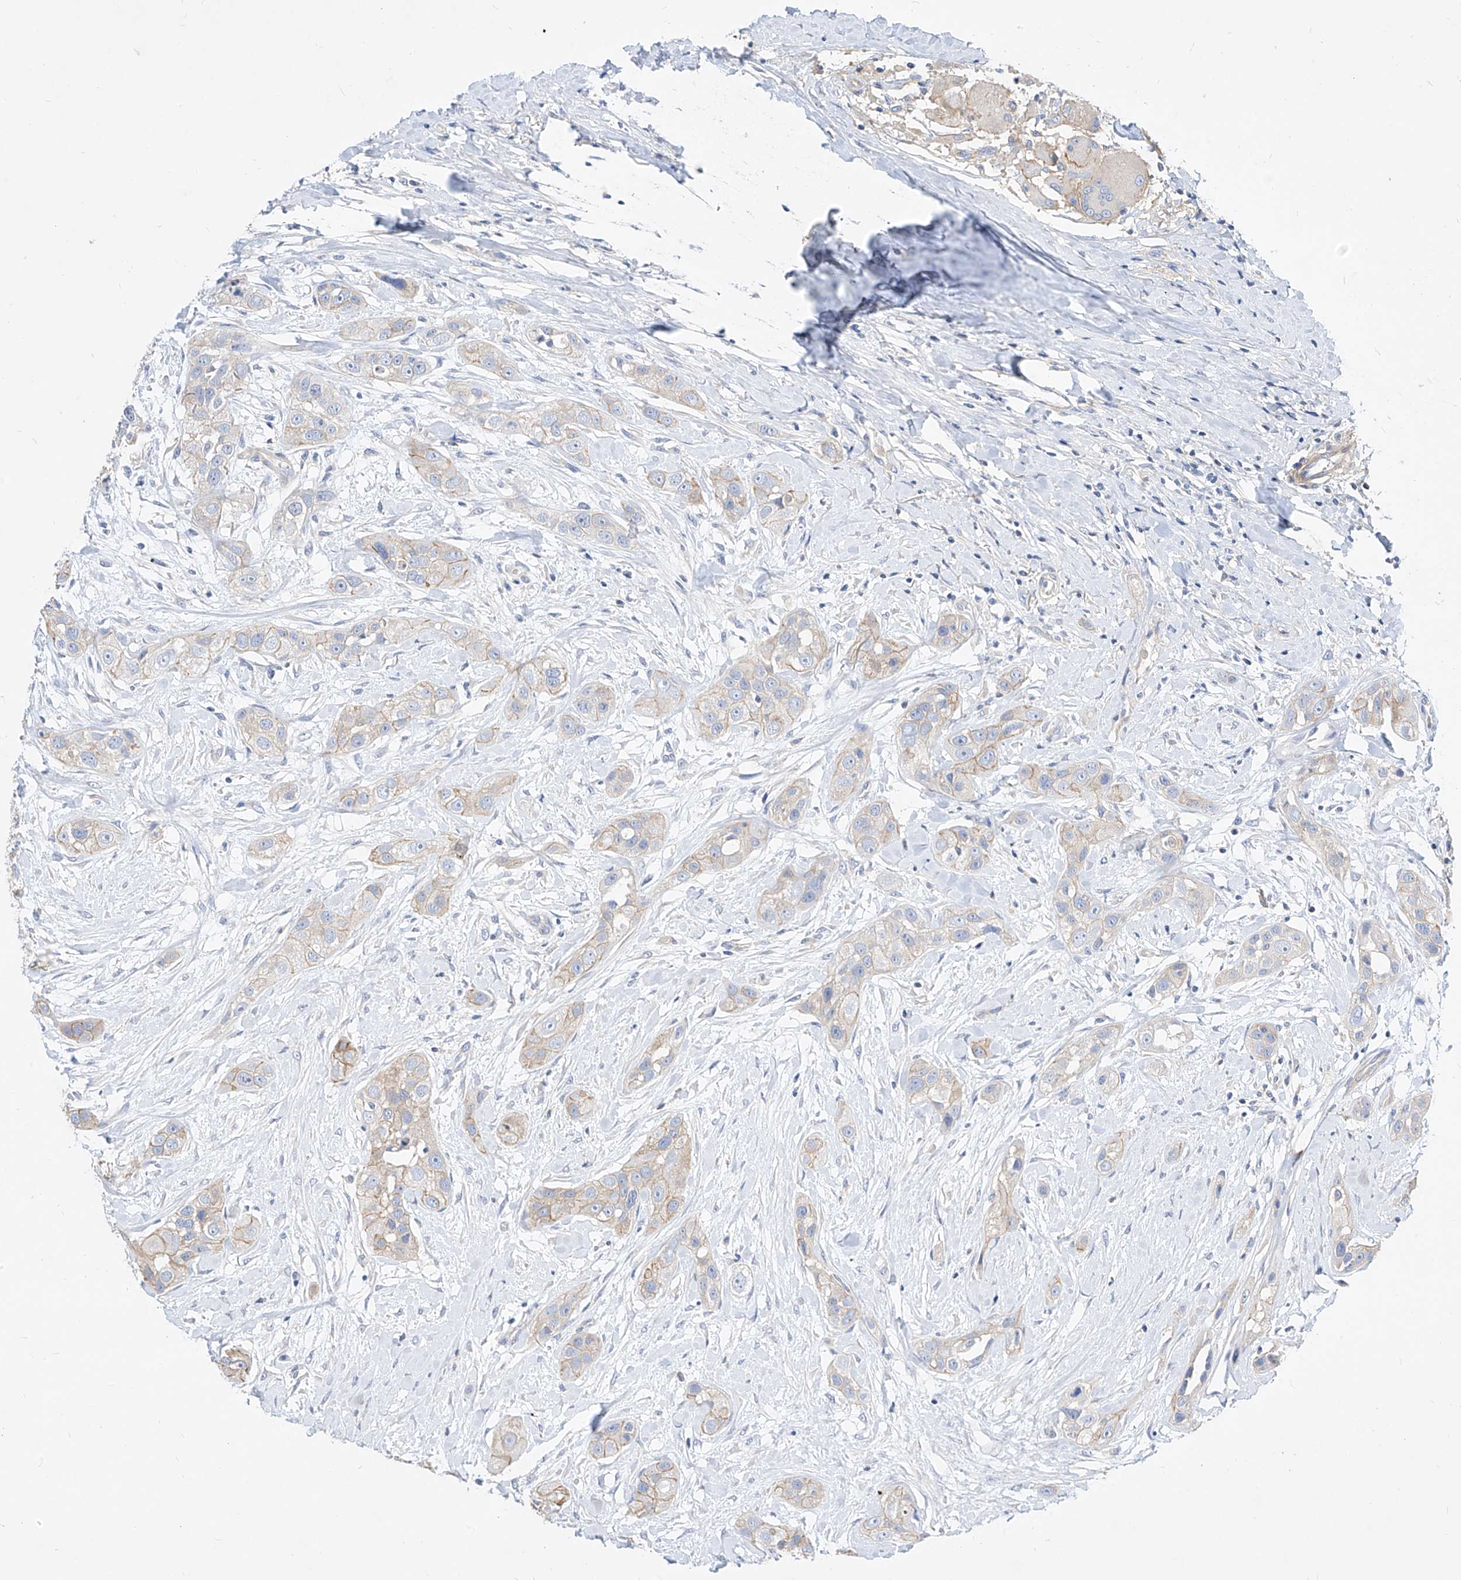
{"staining": {"intensity": "weak", "quantity": "<25%", "location": "cytoplasmic/membranous"}, "tissue": "head and neck cancer", "cell_type": "Tumor cells", "image_type": "cancer", "snomed": [{"axis": "morphology", "description": "Normal tissue, NOS"}, {"axis": "morphology", "description": "Squamous cell carcinoma, NOS"}, {"axis": "topography", "description": "Skeletal muscle"}, {"axis": "topography", "description": "Head-Neck"}], "caption": "The micrograph shows no staining of tumor cells in head and neck cancer (squamous cell carcinoma).", "gene": "SCGB2A1", "patient": {"sex": "male", "age": 51}}